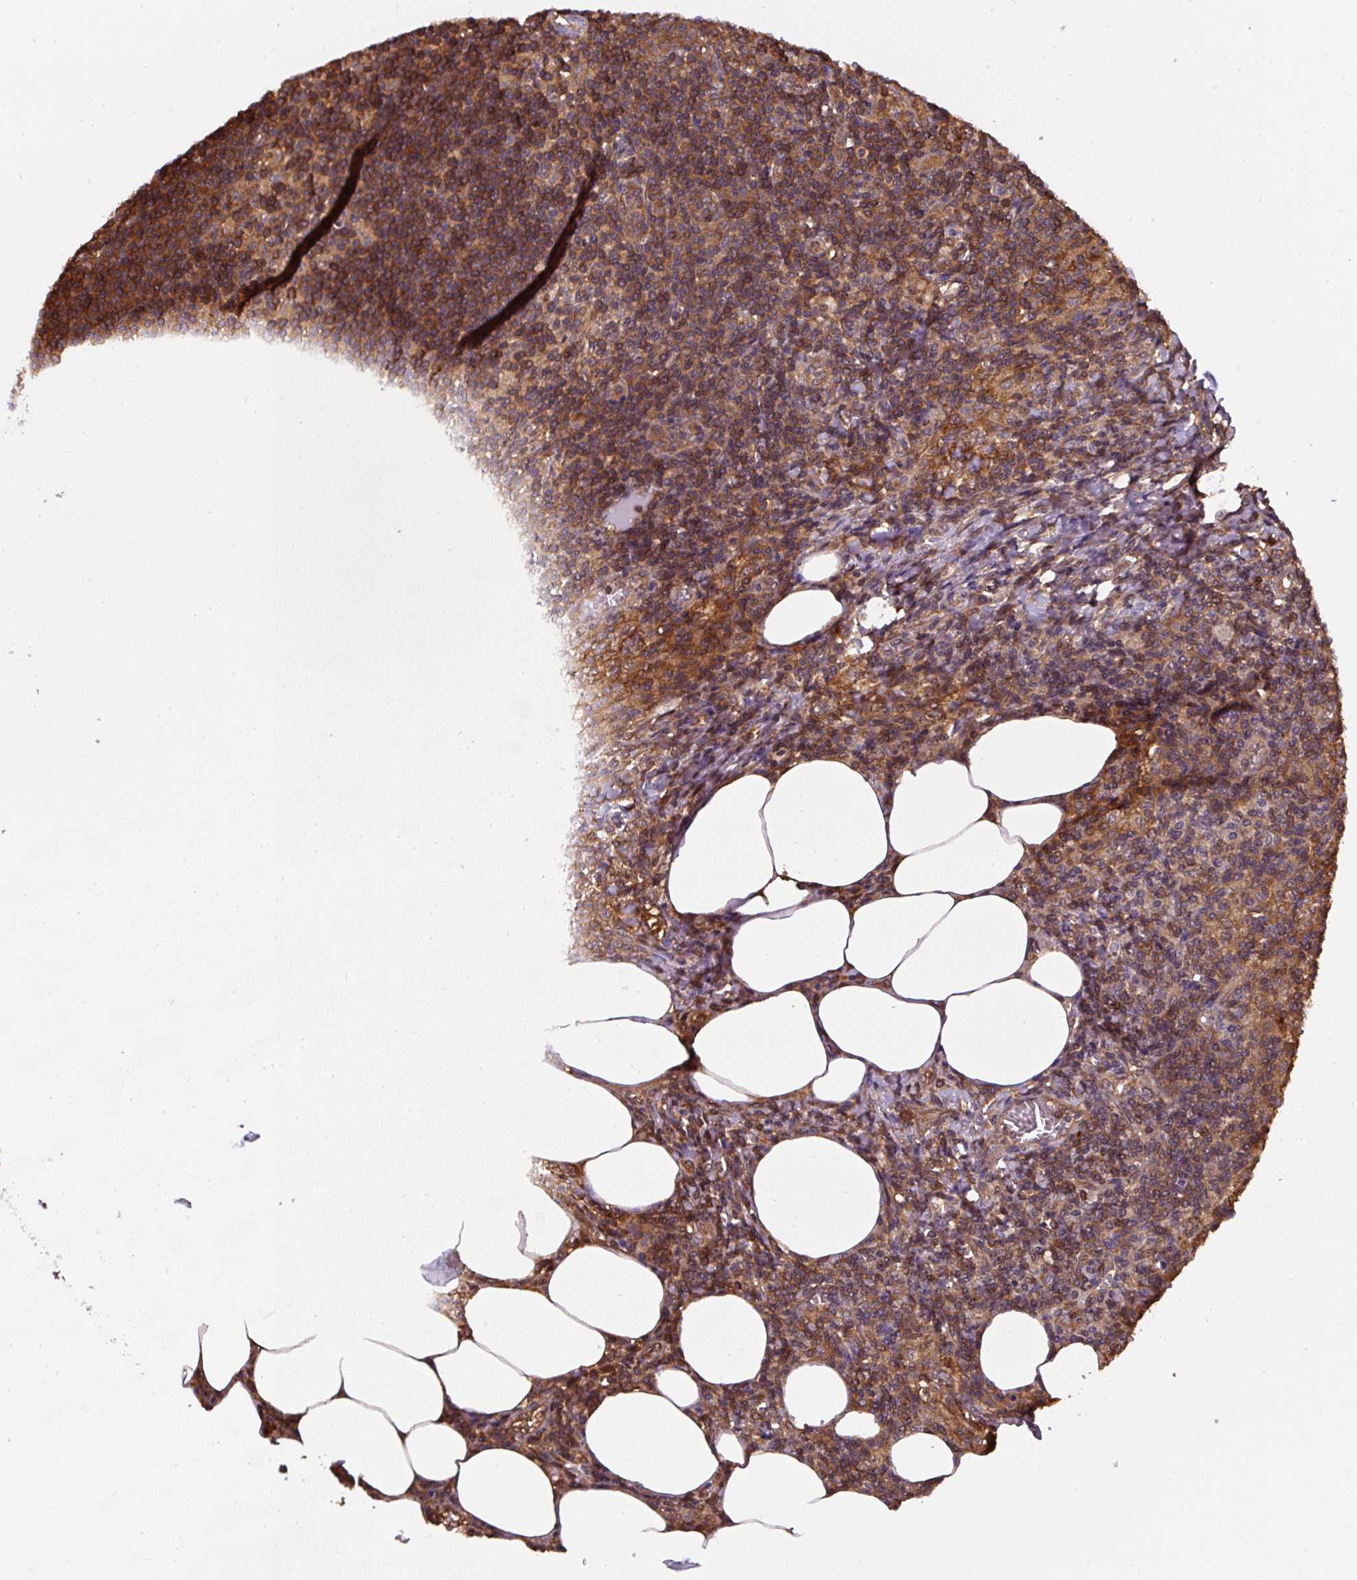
{"staining": {"intensity": "moderate", "quantity": ">75%", "location": "cytoplasmic/membranous"}, "tissue": "lymph node", "cell_type": "Germinal center cells", "image_type": "normal", "snomed": [{"axis": "morphology", "description": "Normal tissue, NOS"}, {"axis": "topography", "description": "Lymph node"}], "caption": "Protein expression by immunohistochemistry (IHC) reveals moderate cytoplasmic/membranous expression in approximately >75% of germinal center cells in unremarkable lymph node. (DAB (3,3'-diaminobenzidine) = brown stain, brightfield microscopy at high magnification).", "gene": "ST13", "patient": {"sex": "female", "age": 59}}